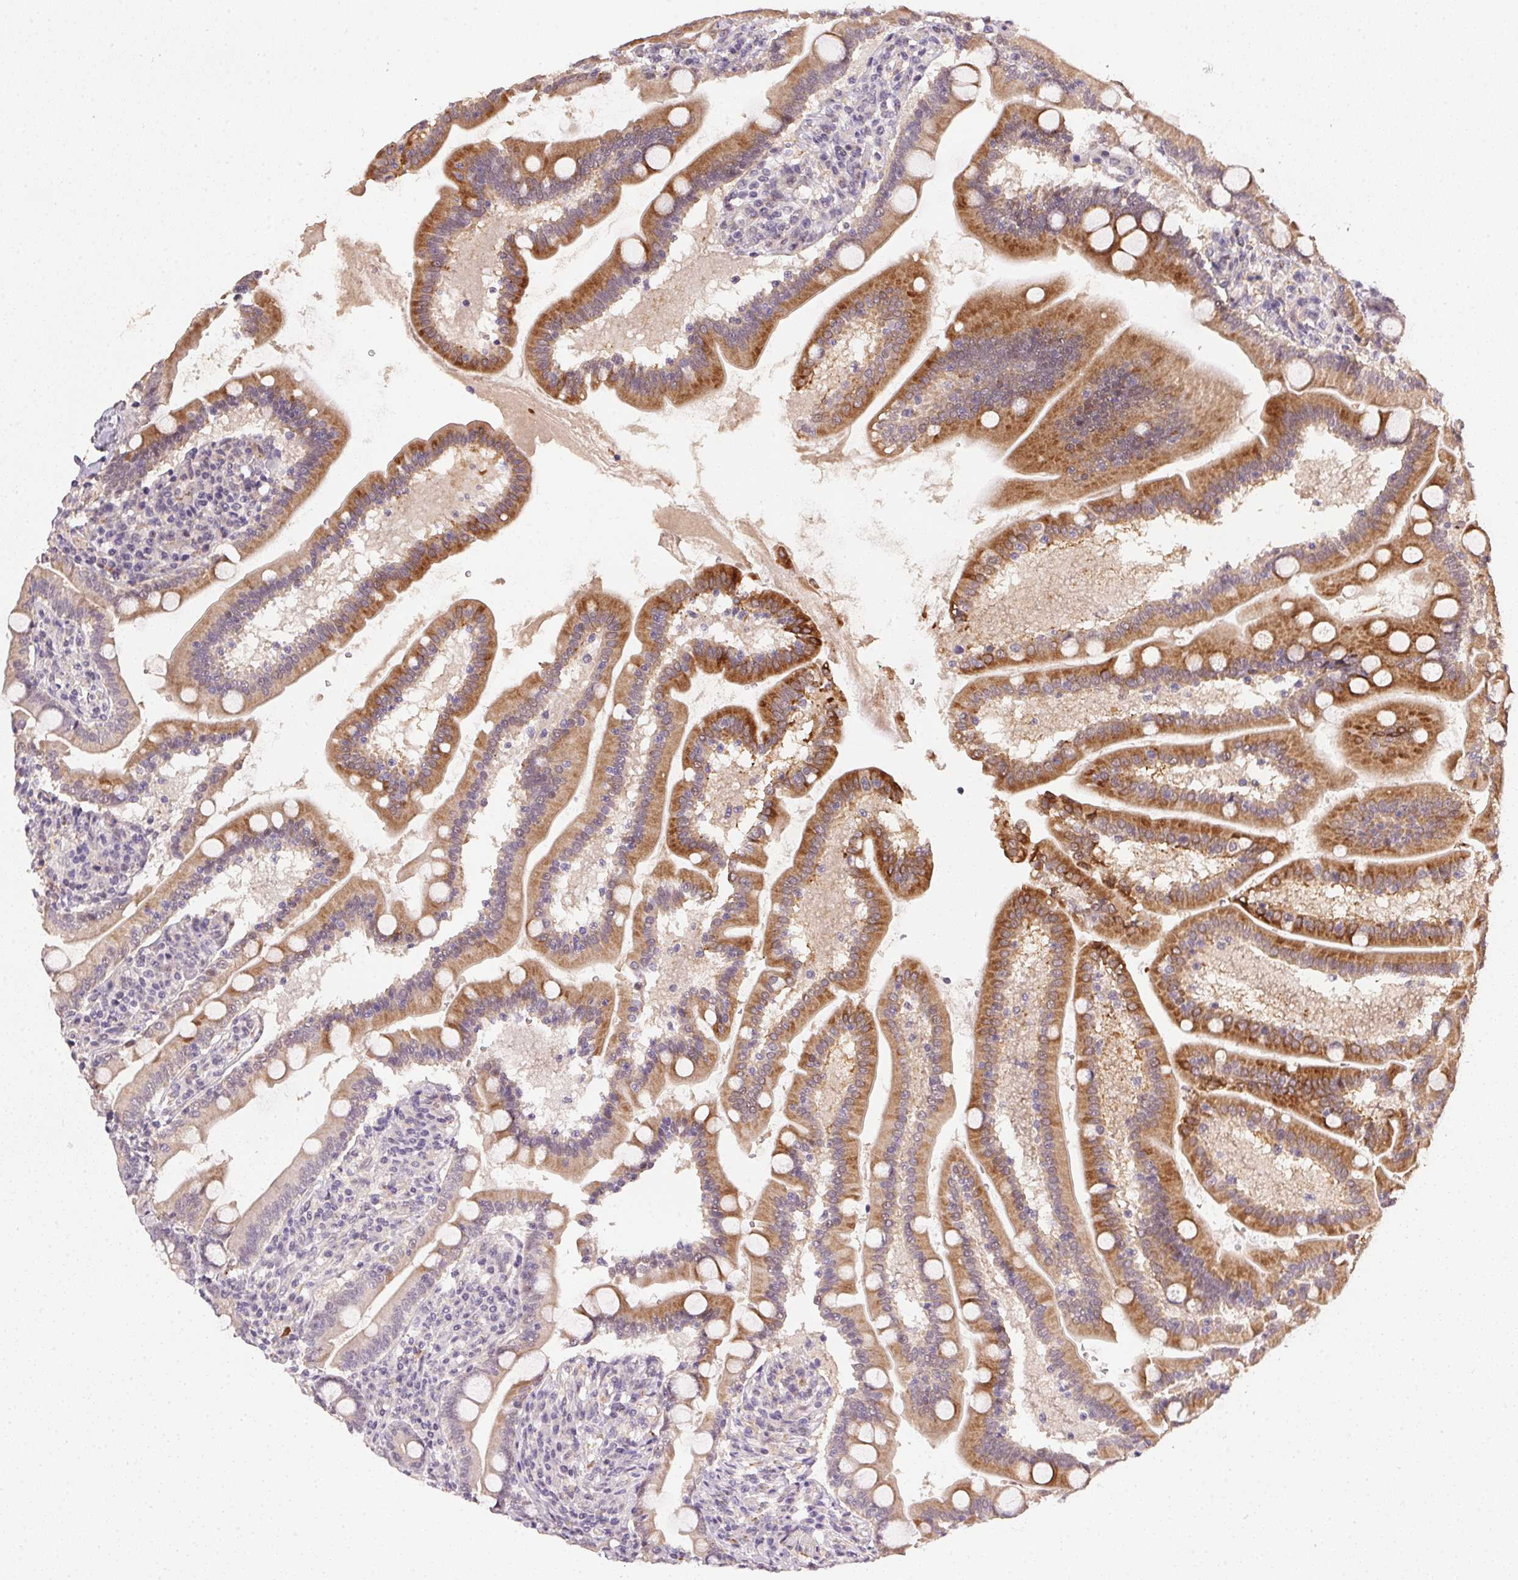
{"staining": {"intensity": "moderate", "quantity": "25%-75%", "location": "cytoplasmic/membranous"}, "tissue": "duodenum", "cell_type": "Glandular cells", "image_type": "normal", "snomed": [{"axis": "morphology", "description": "Normal tissue, NOS"}, {"axis": "topography", "description": "Duodenum"}], "caption": "Immunohistochemical staining of normal duodenum exhibits 25%-75% levels of moderate cytoplasmic/membranous protein expression in approximately 25%-75% of glandular cells.", "gene": "CFAP92", "patient": {"sex": "female", "age": 67}}